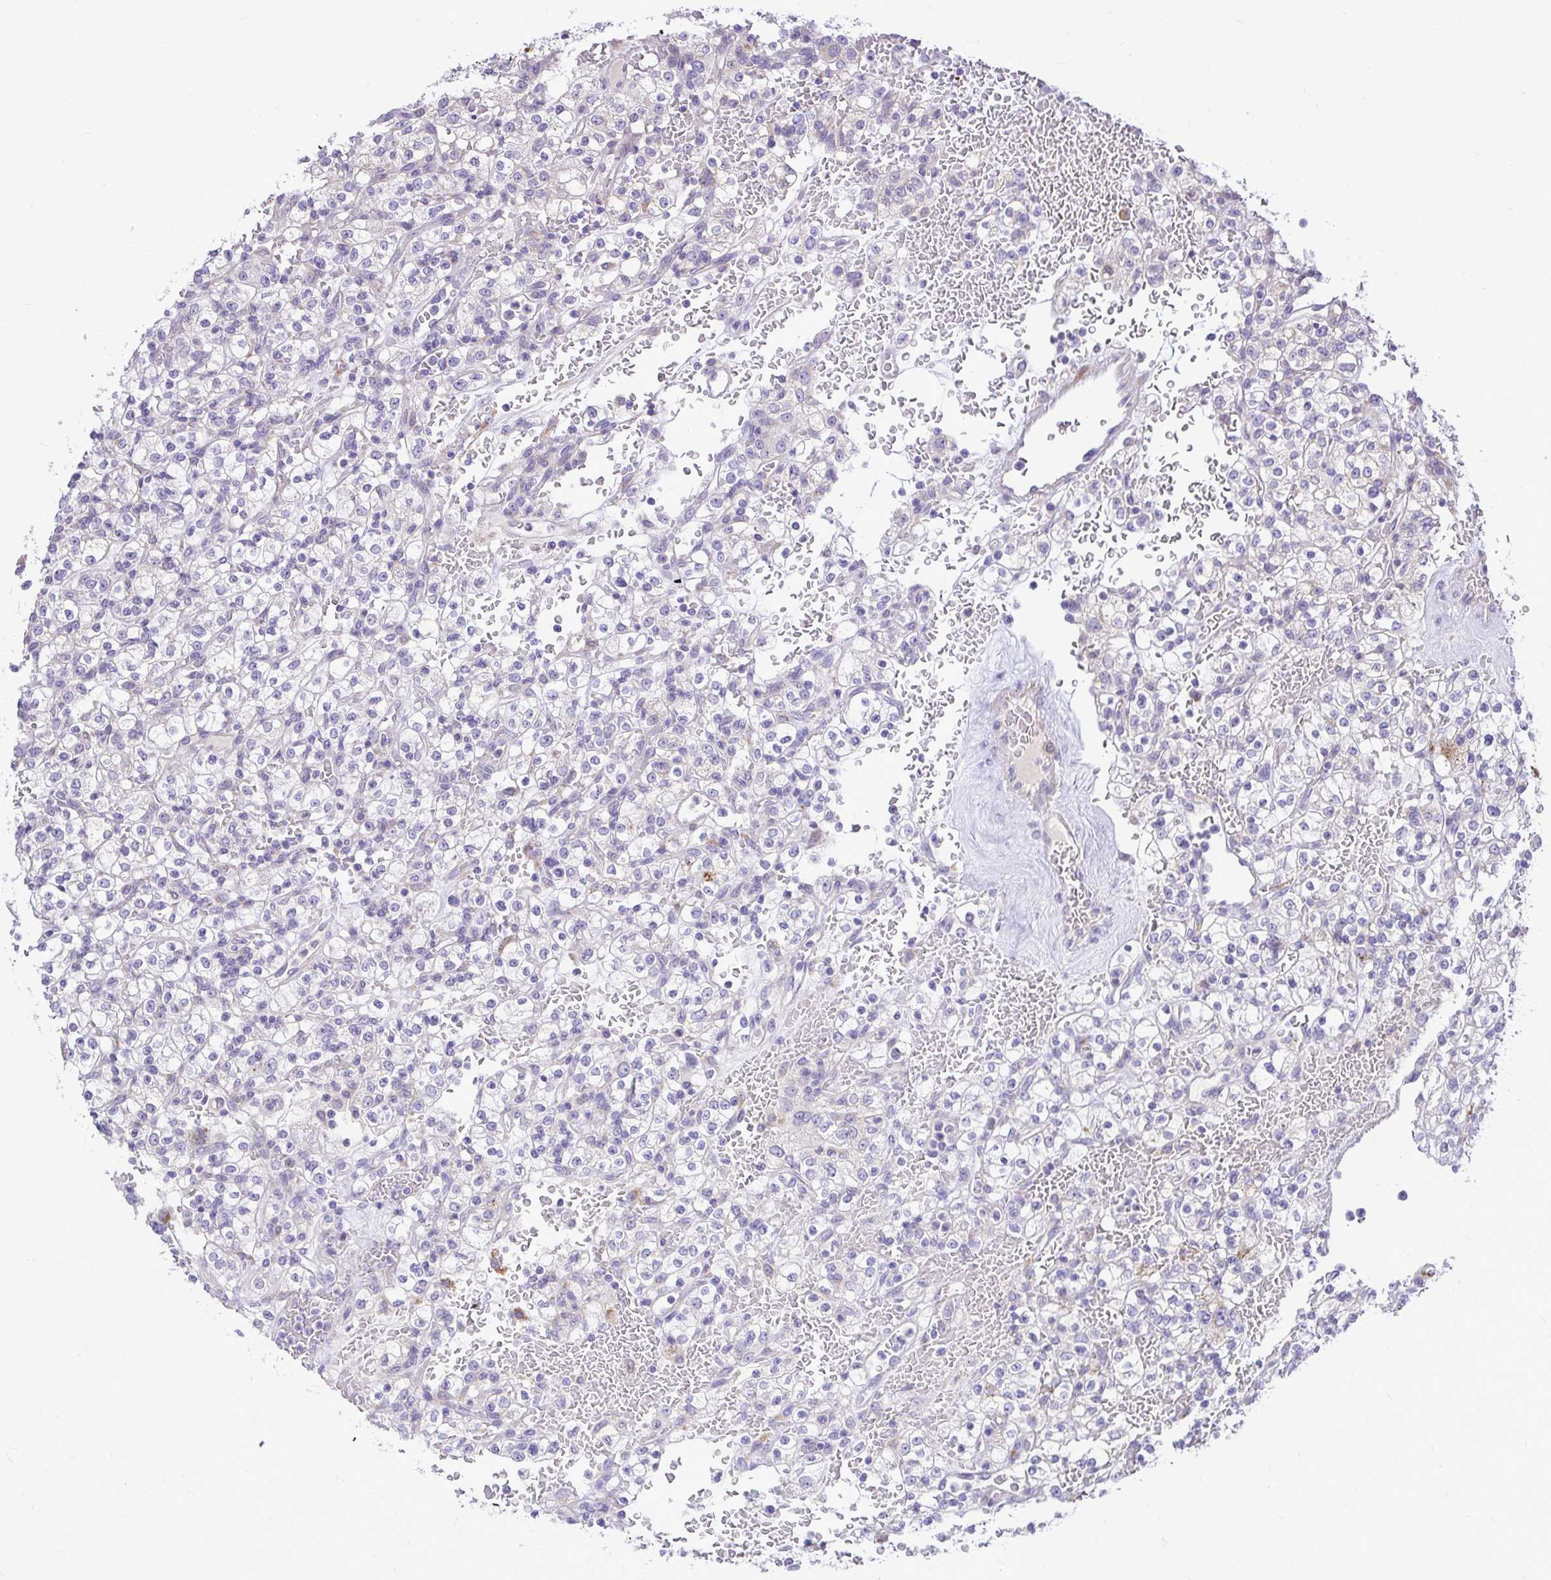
{"staining": {"intensity": "negative", "quantity": "none", "location": "none"}, "tissue": "renal cancer", "cell_type": "Tumor cells", "image_type": "cancer", "snomed": [{"axis": "morphology", "description": "Normal tissue, NOS"}, {"axis": "morphology", "description": "Adenocarcinoma, NOS"}, {"axis": "topography", "description": "Kidney"}], "caption": "Micrograph shows no significant protein staining in tumor cells of renal cancer (adenocarcinoma). (IHC, brightfield microscopy, high magnification).", "gene": "PKN3", "patient": {"sex": "female", "age": 72}}